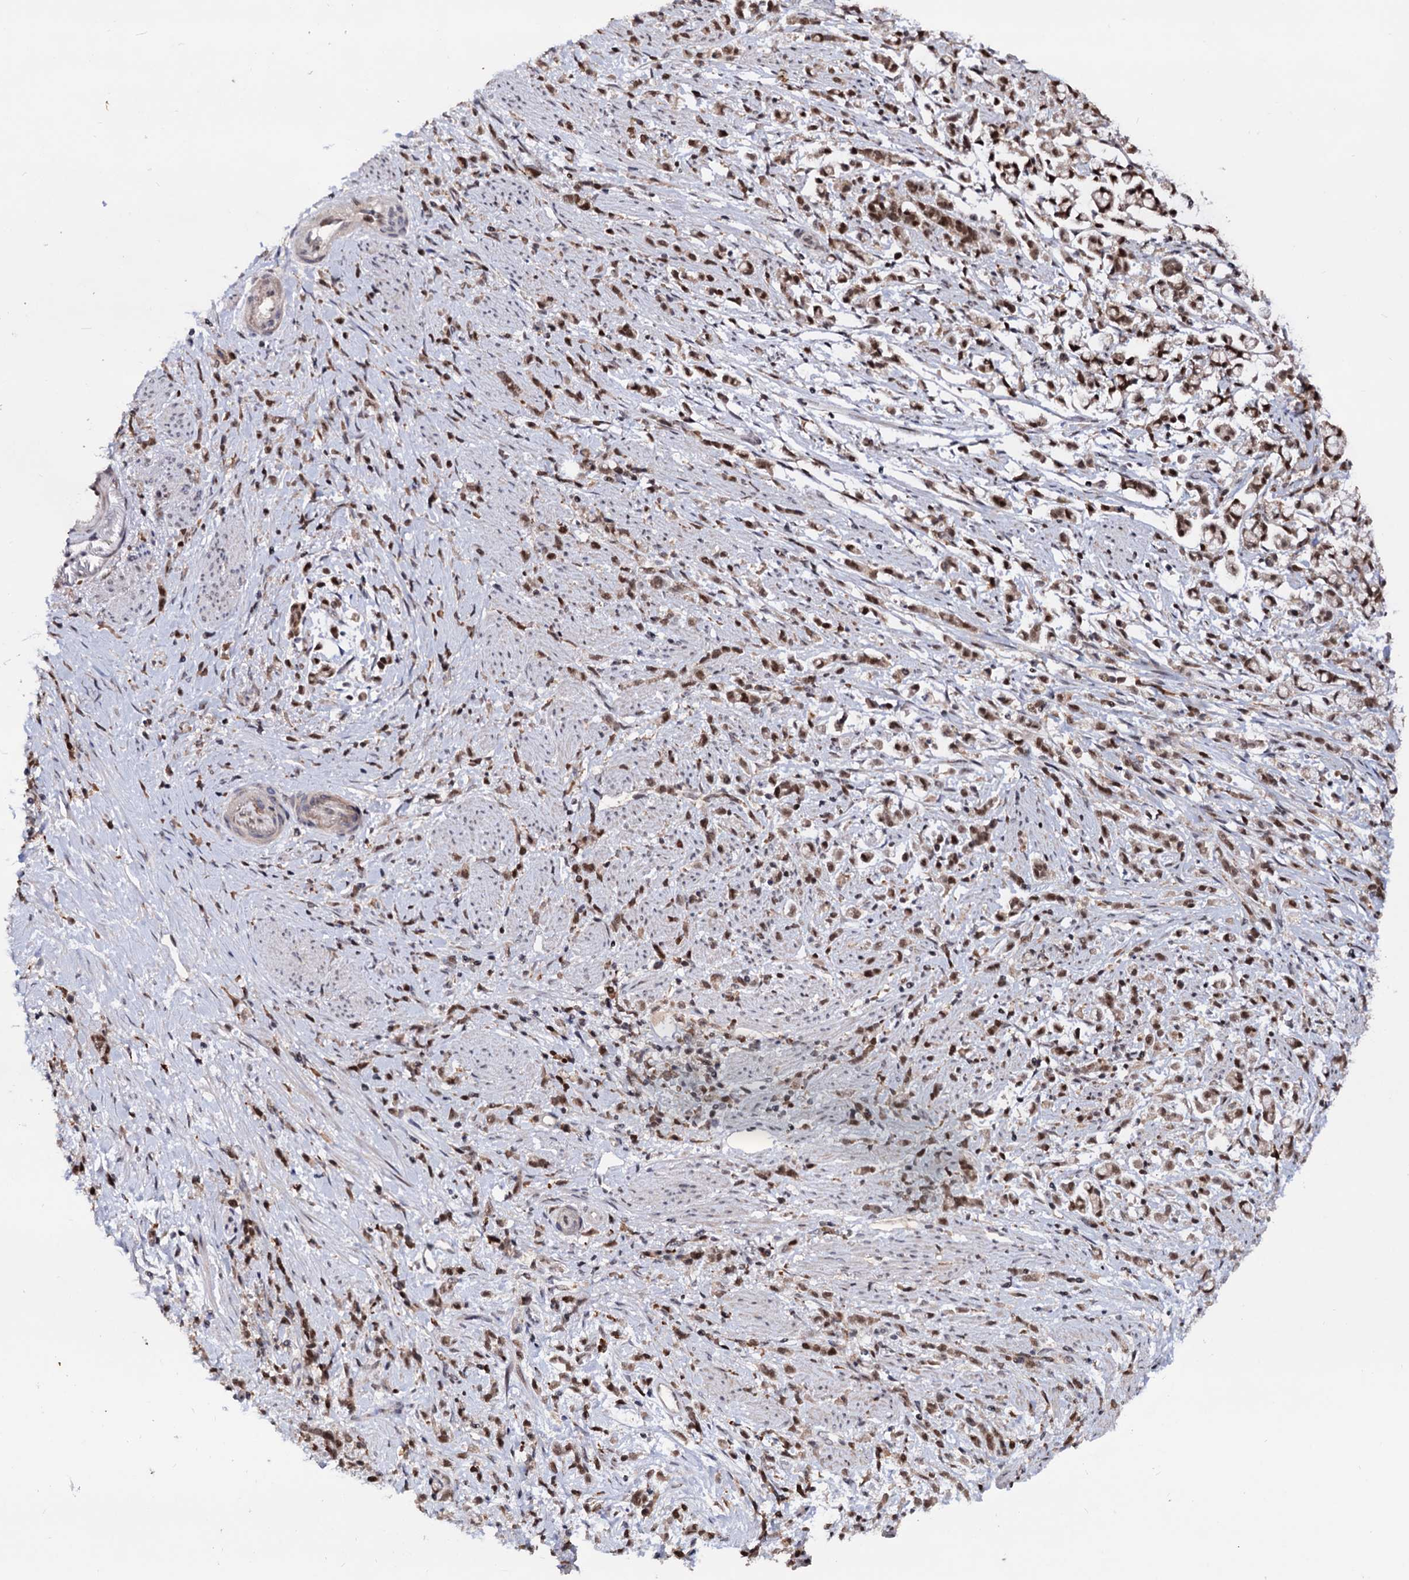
{"staining": {"intensity": "moderate", "quantity": ">75%", "location": "cytoplasmic/membranous,nuclear"}, "tissue": "stomach cancer", "cell_type": "Tumor cells", "image_type": "cancer", "snomed": [{"axis": "morphology", "description": "Adenocarcinoma, NOS"}, {"axis": "topography", "description": "Stomach"}], "caption": "An image of human stomach cancer (adenocarcinoma) stained for a protein exhibits moderate cytoplasmic/membranous and nuclear brown staining in tumor cells.", "gene": "RNASEH2B", "patient": {"sex": "female", "age": 60}}